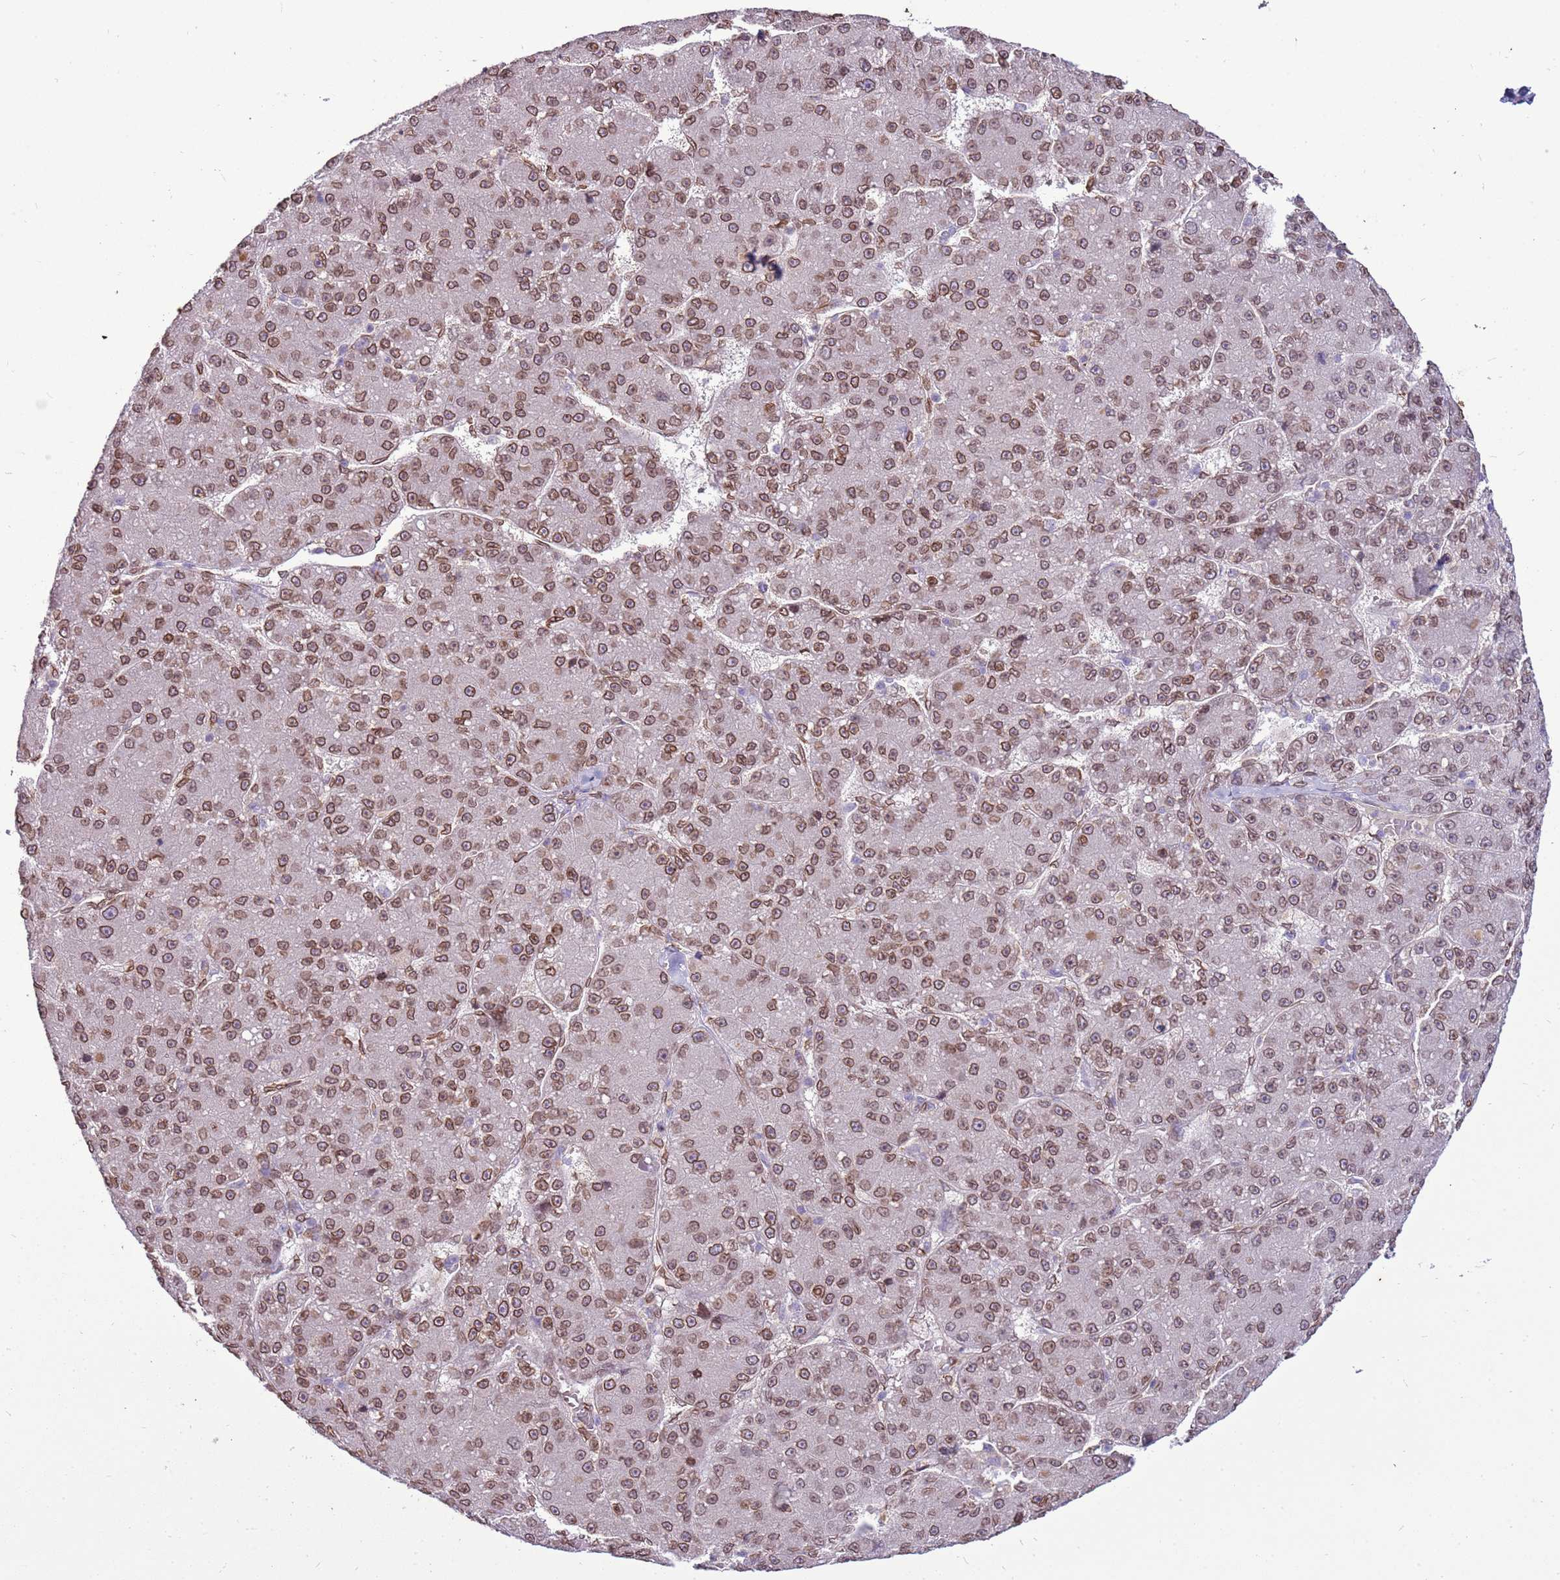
{"staining": {"intensity": "moderate", "quantity": ">75%", "location": "cytoplasmic/membranous,nuclear"}, "tissue": "liver cancer", "cell_type": "Tumor cells", "image_type": "cancer", "snomed": [{"axis": "morphology", "description": "Carcinoma, Hepatocellular, NOS"}, {"axis": "topography", "description": "Liver"}], "caption": "Liver hepatocellular carcinoma stained with a brown dye demonstrates moderate cytoplasmic/membranous and nuclear positive positivity in about >75% of tumor cells.", "gene": "TMEM47", "patient": {"sex": "male", "age": 67}}